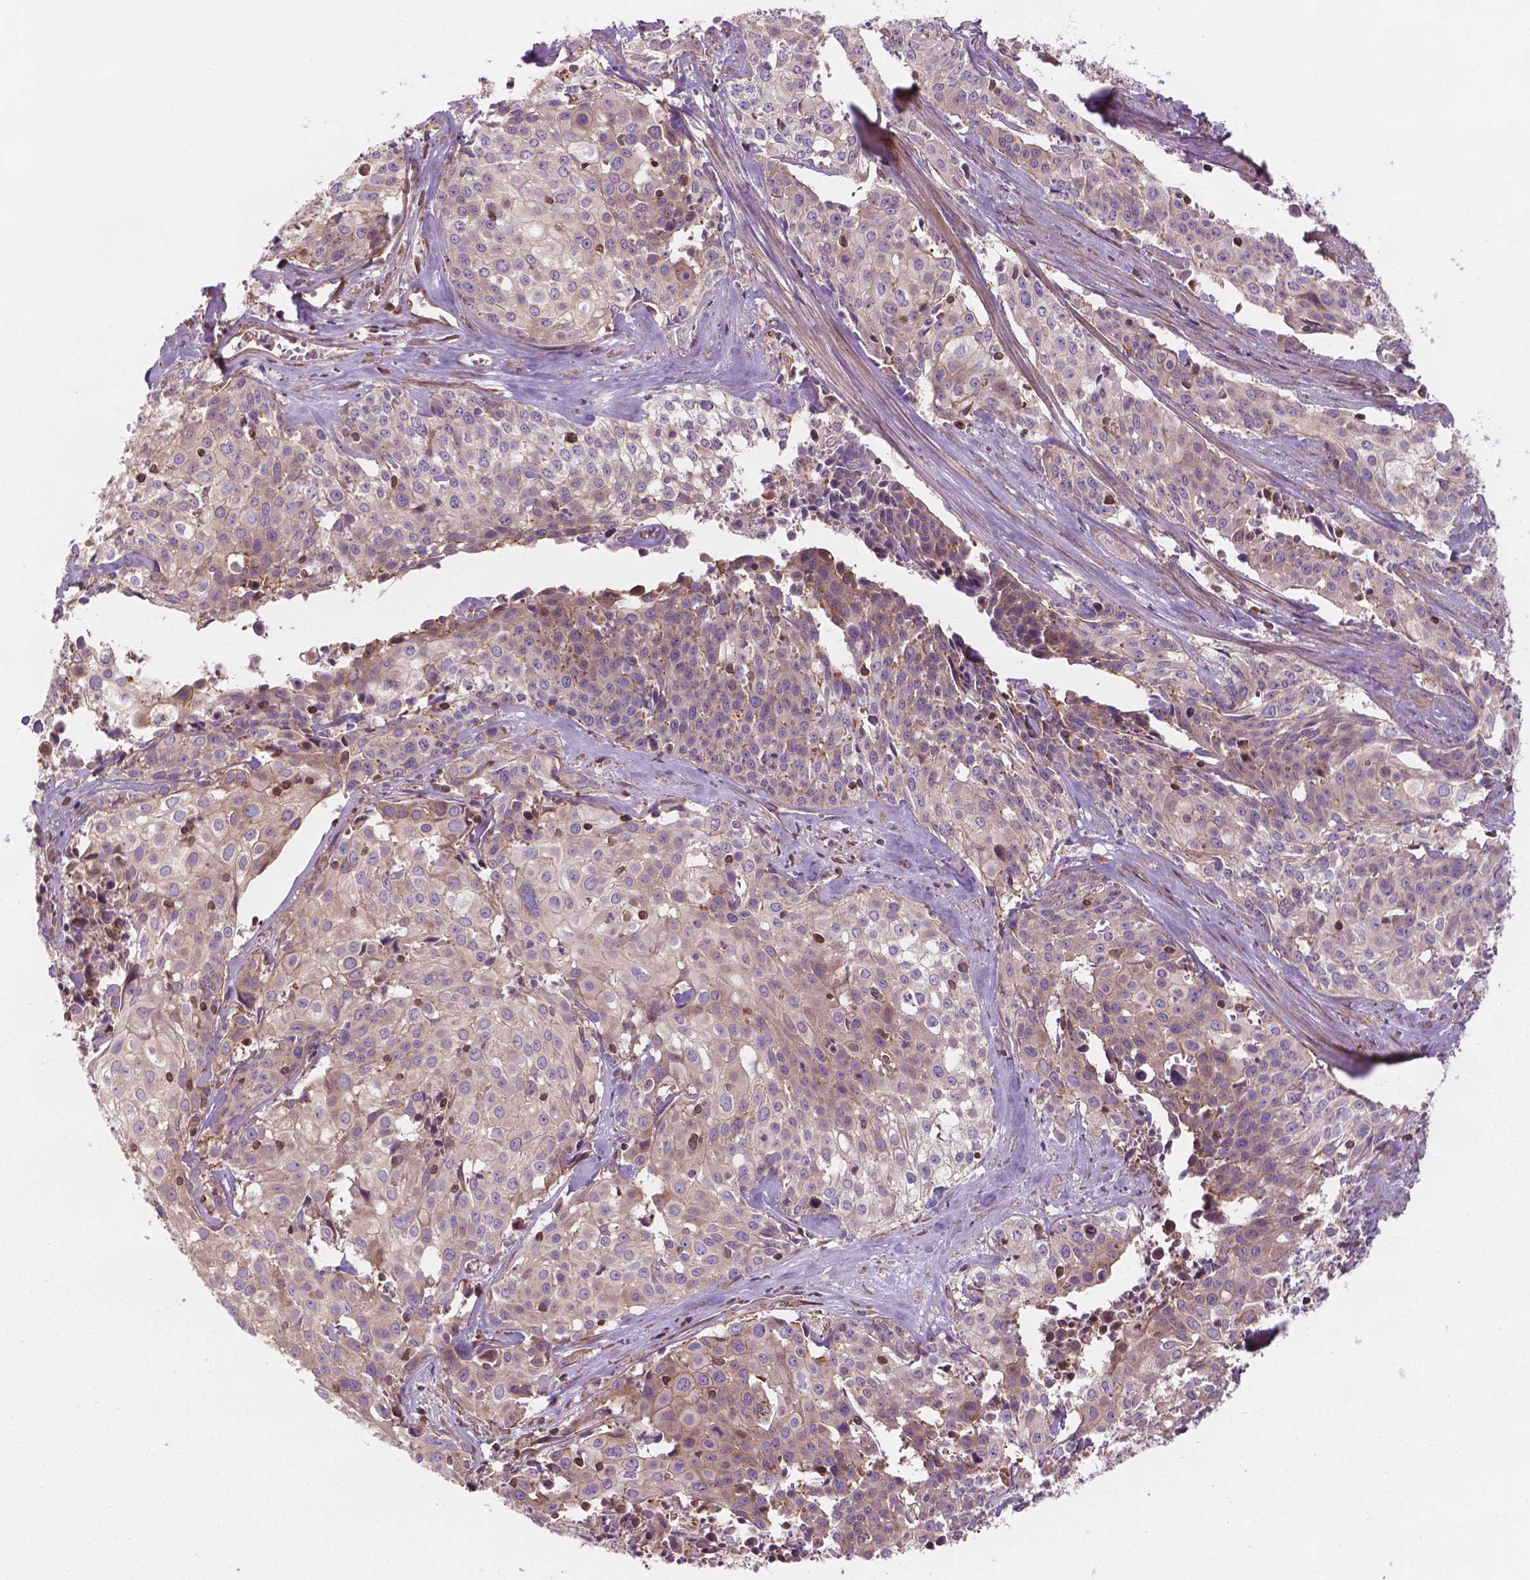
{"staining": {"intensity": "negative", "quantity": "none", "location": "none"}, "tissue": "cervical cancer", "cell_type": "Tumor cells", "image_type": "cancer", "snomed": [{"axis": "morphology", "description": "Squamous cell carcinoma, NOS"}, {"axis": "topography", "description": "Cervix"}], "caption": "IHC histopathology image of neoplastic tissue: human cervical squamous cell carcinoma stained with DAB (3,3'-diaminobenzidine) reveals no significant protein positivity in tumor cells.", "gene": "SURF4", "patient": {"sex": "female", "age": 39}}